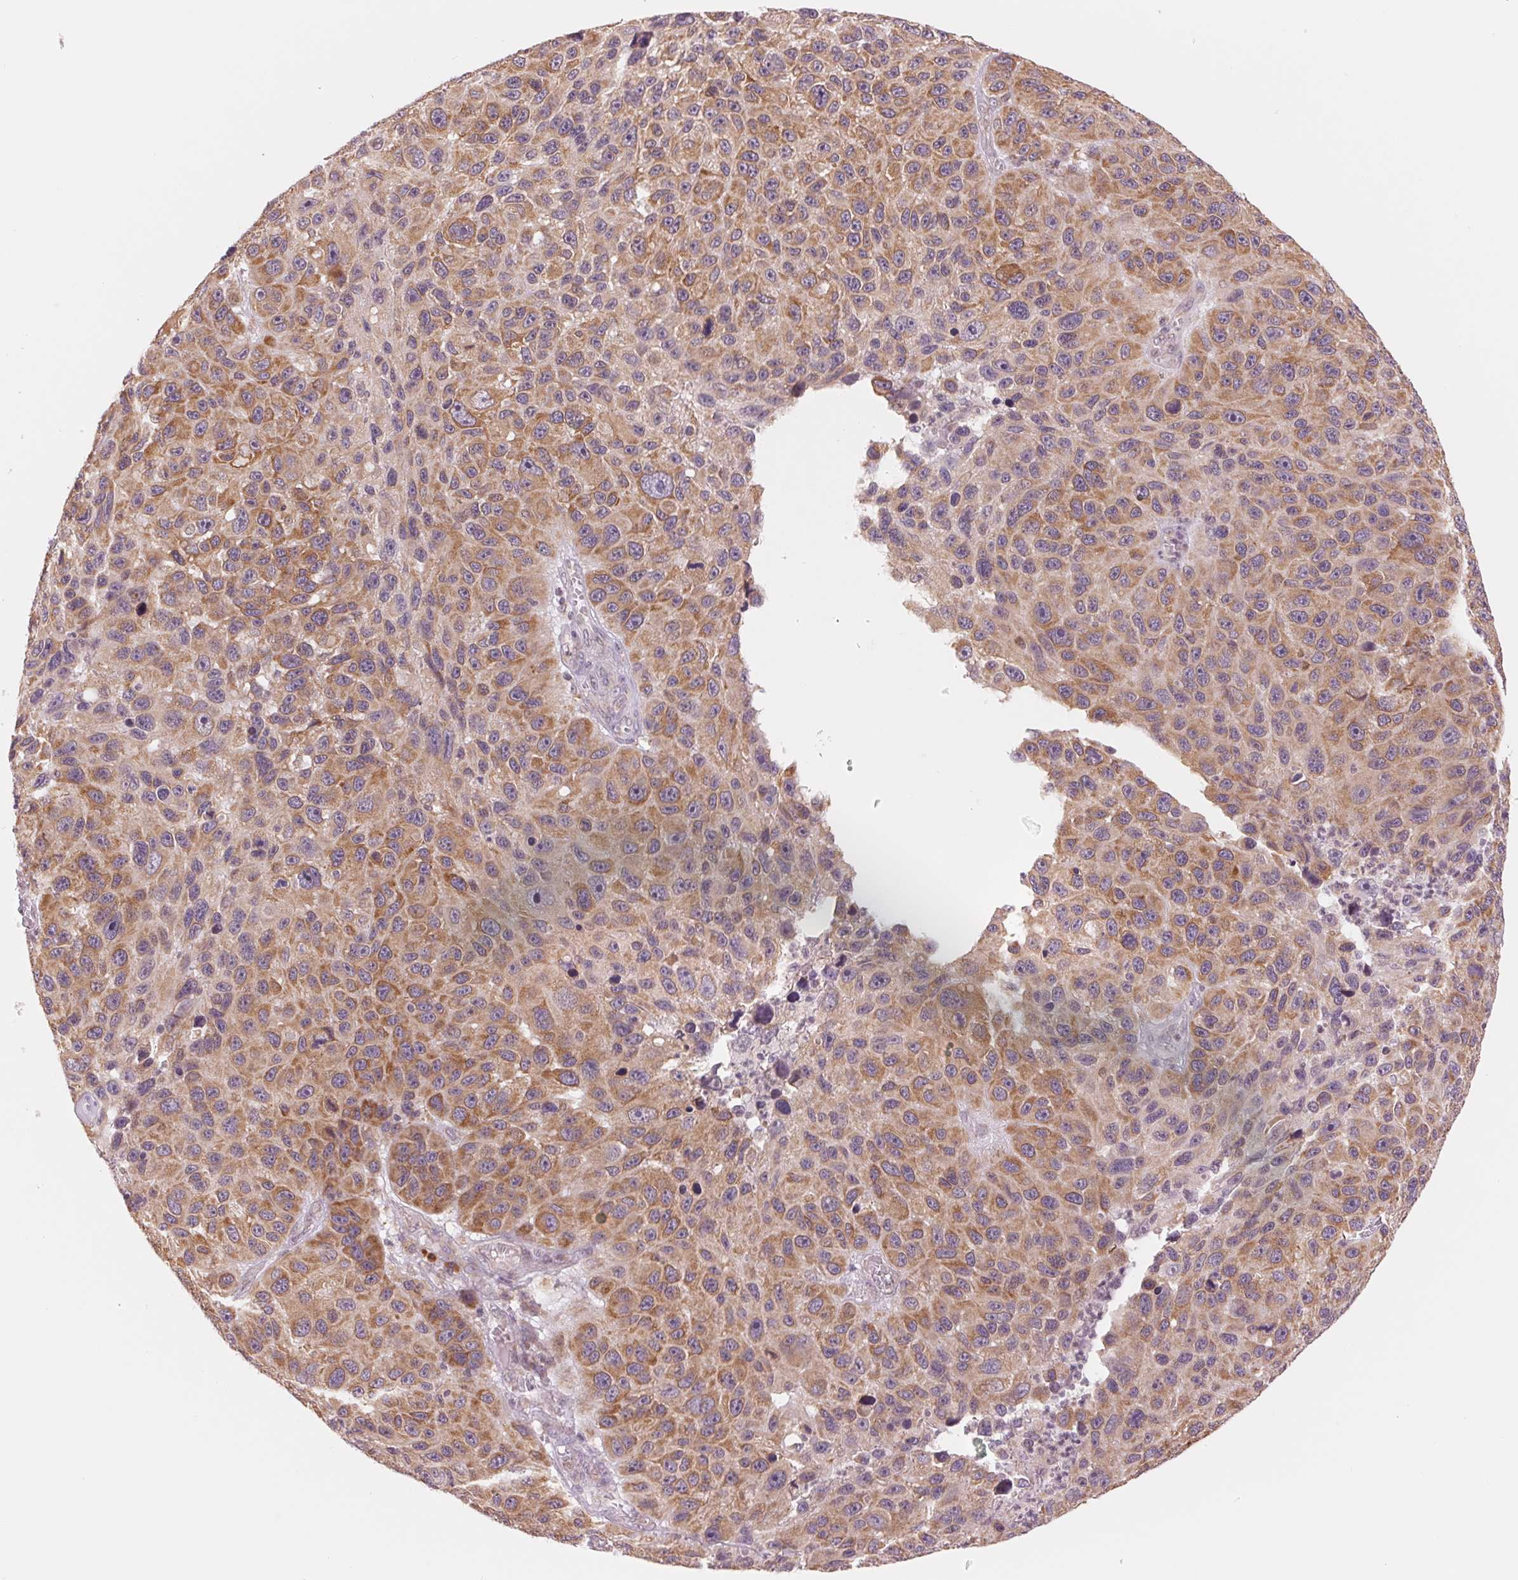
{"staining": {"intensity": "moderate", "quantity": ">75%", "location": "cytoplasmic/membranous"}, "tissue": "melanoma", "cell_type": "Tumor cells", "image_type": "cancer", "snomed": [{"axis": "morphology", "description": "Malignant melanoma, NOS"}, {"axis": "topography", "description": "Skin"}], "caption": "Protein expression by immunohistochemistry exhibits moderate cytoplasmic/membranous positivity in approximately >75% of tumor cells in melanoma. Immunohistochemistry (ihc) stains the protein of interest in brown and the nuclei are stained blue.", "gene": "TECR", "patient": {"sex": "male", "age": 53}}